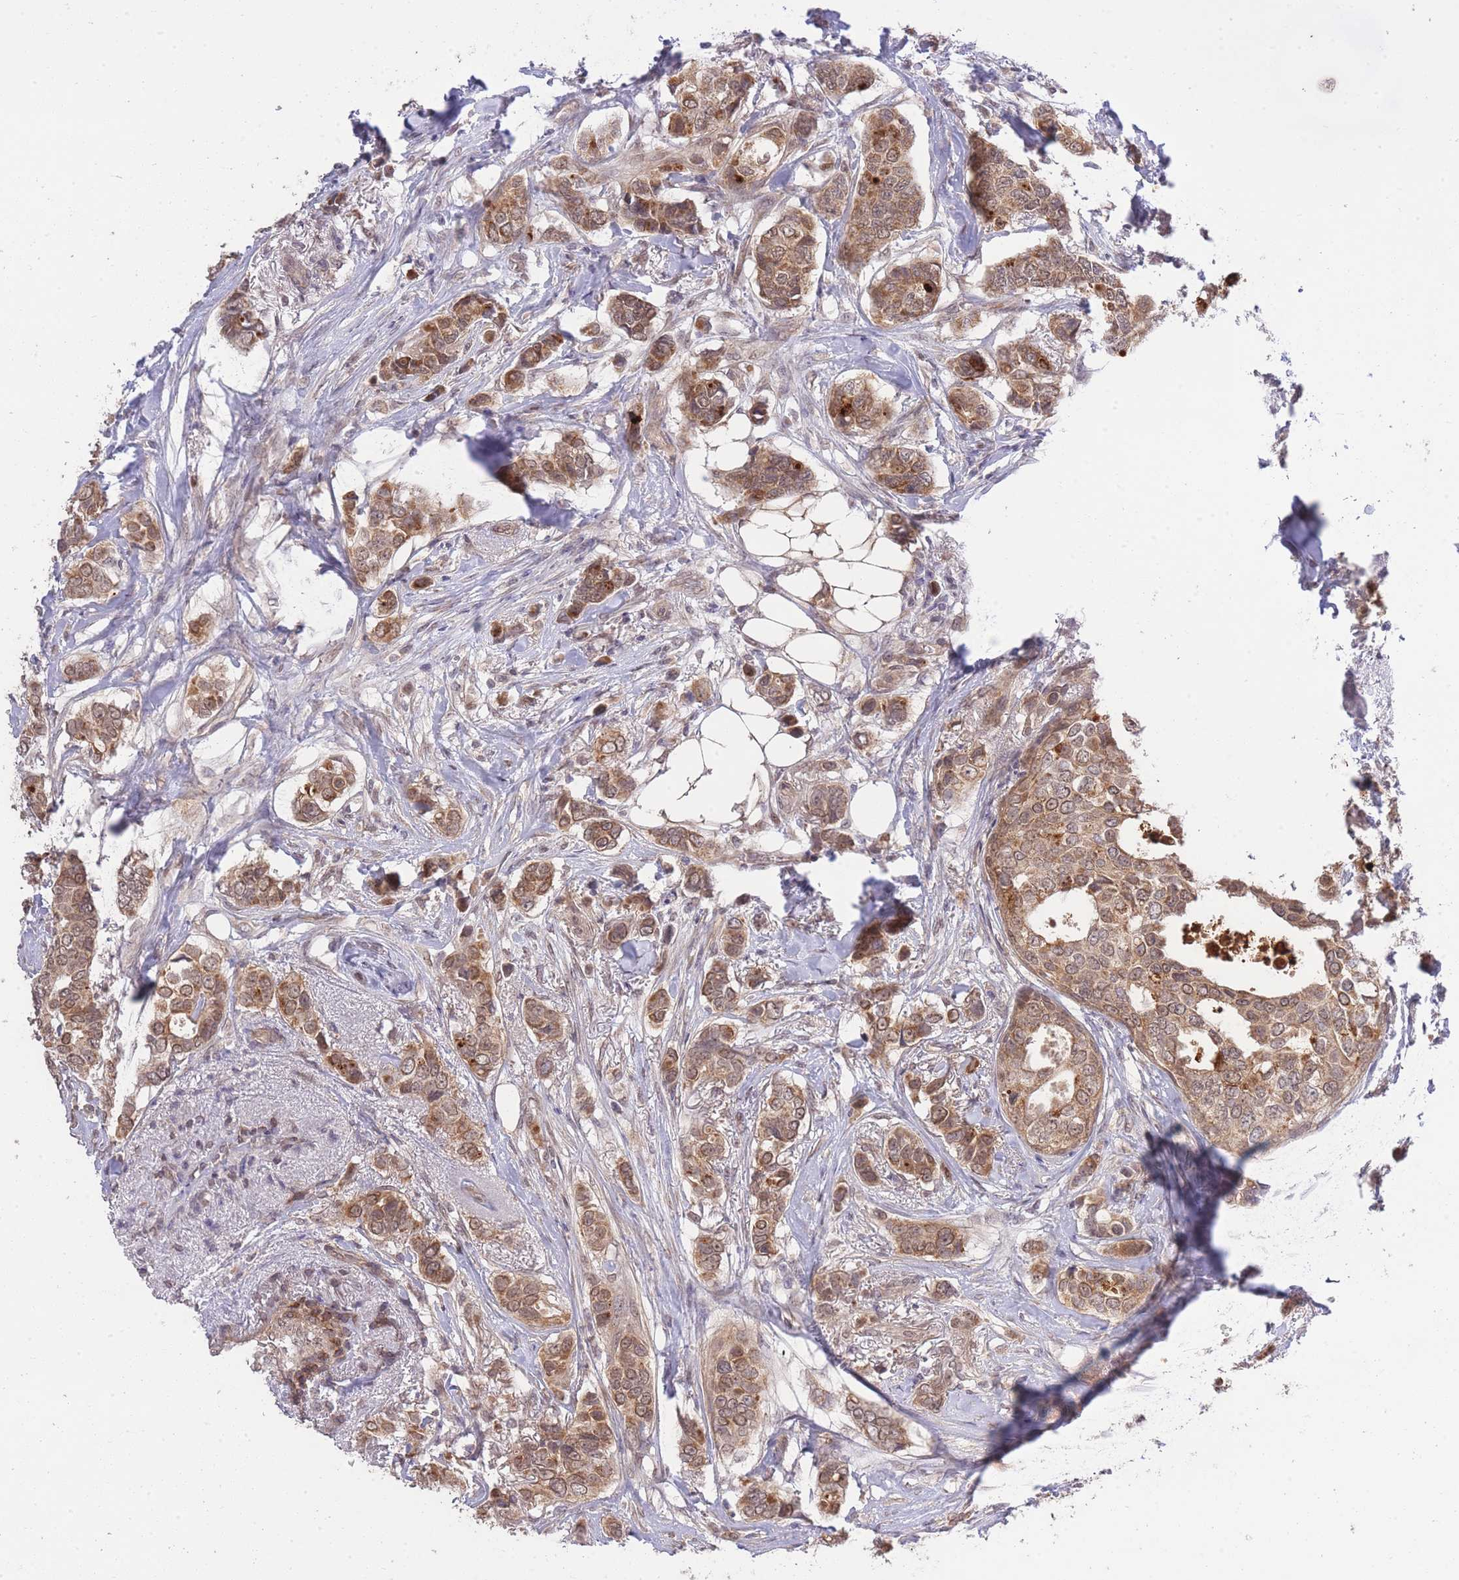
{"staining": {"intensity": "moderate", "quantity": ">75%", "location": "cytoplasmic/membranous,nuclear"}, "tissue": "breast cancer", "cell_type": "Tumor cells", "image_type": "cancer", "snomed": [{"axis": "morphology", "description": "Lobular carcinoma"}, {"axis": "topography", "description": "Breast"}], "caption": "This histopathology image reveals IHC staining of breast cancer (lobular carcinoma), with medium moderate cytoplasmic/membranous and nuclear staining in about >75% of tumor cells.", "gene": "ELOA2", "patient": {"sex": "female", "age": 51}}